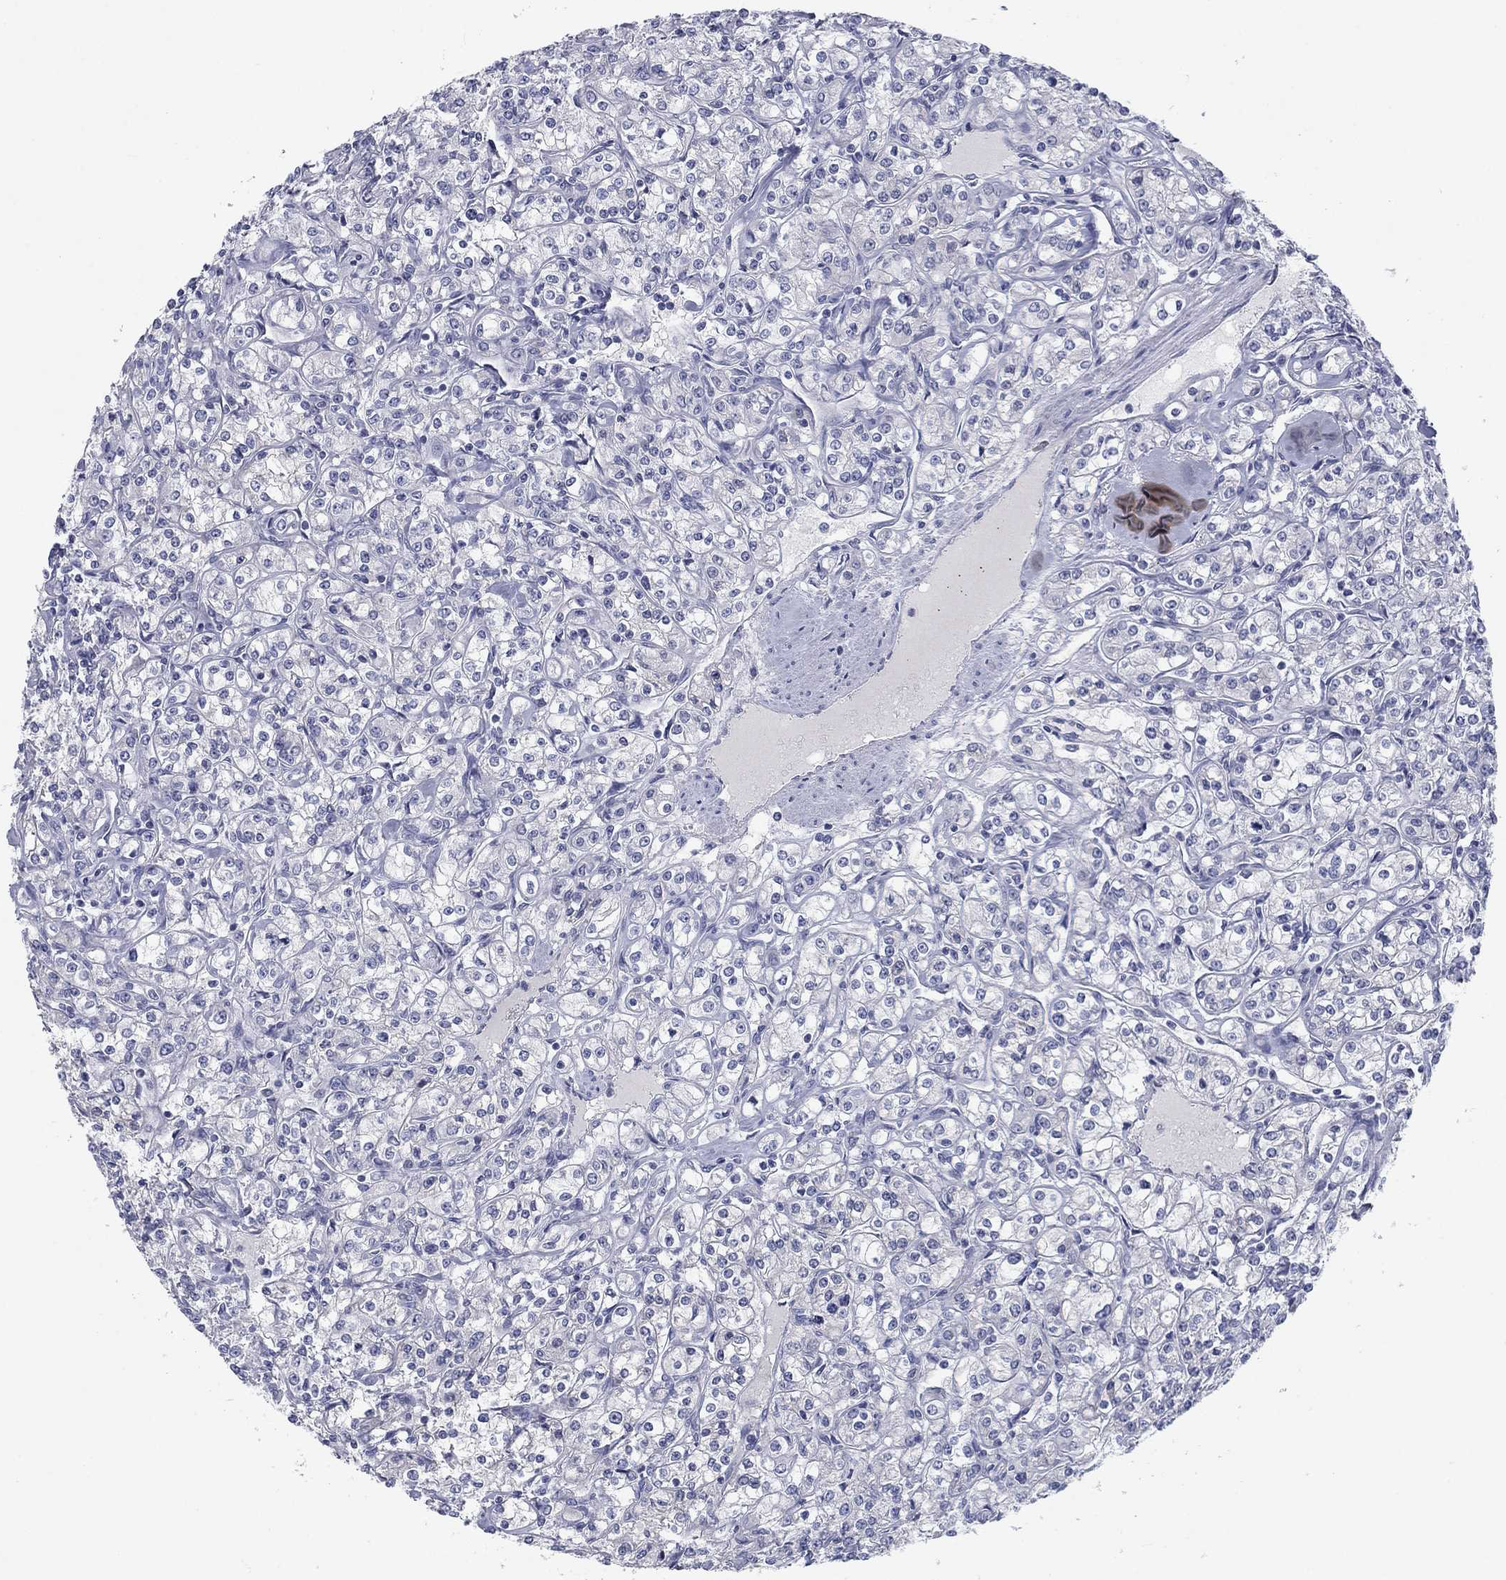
{"staining": {"intensity": "negative", "quantity": "none", "location": "none"}, "tissue": "renal cancer", "cell_type": "Tumor cells", "image_type": "cancer", "snomed": [{"axis": "morphology", "description": "Adenocarcinoma, NOS"}, {"axis": "topography", "description": "Kidney"}], "caption": "Adenocarcinoma (renal) was stained to show a protein in brown. There is no significant expression in tumor cells. (DAB (3,3'-diaminobenzidine) immunohistochemistry (IHC) visualized using brightfield microscopy, high magnification).", "gene": "CALB1", "patient": {"sex": "male", "age": 77}}